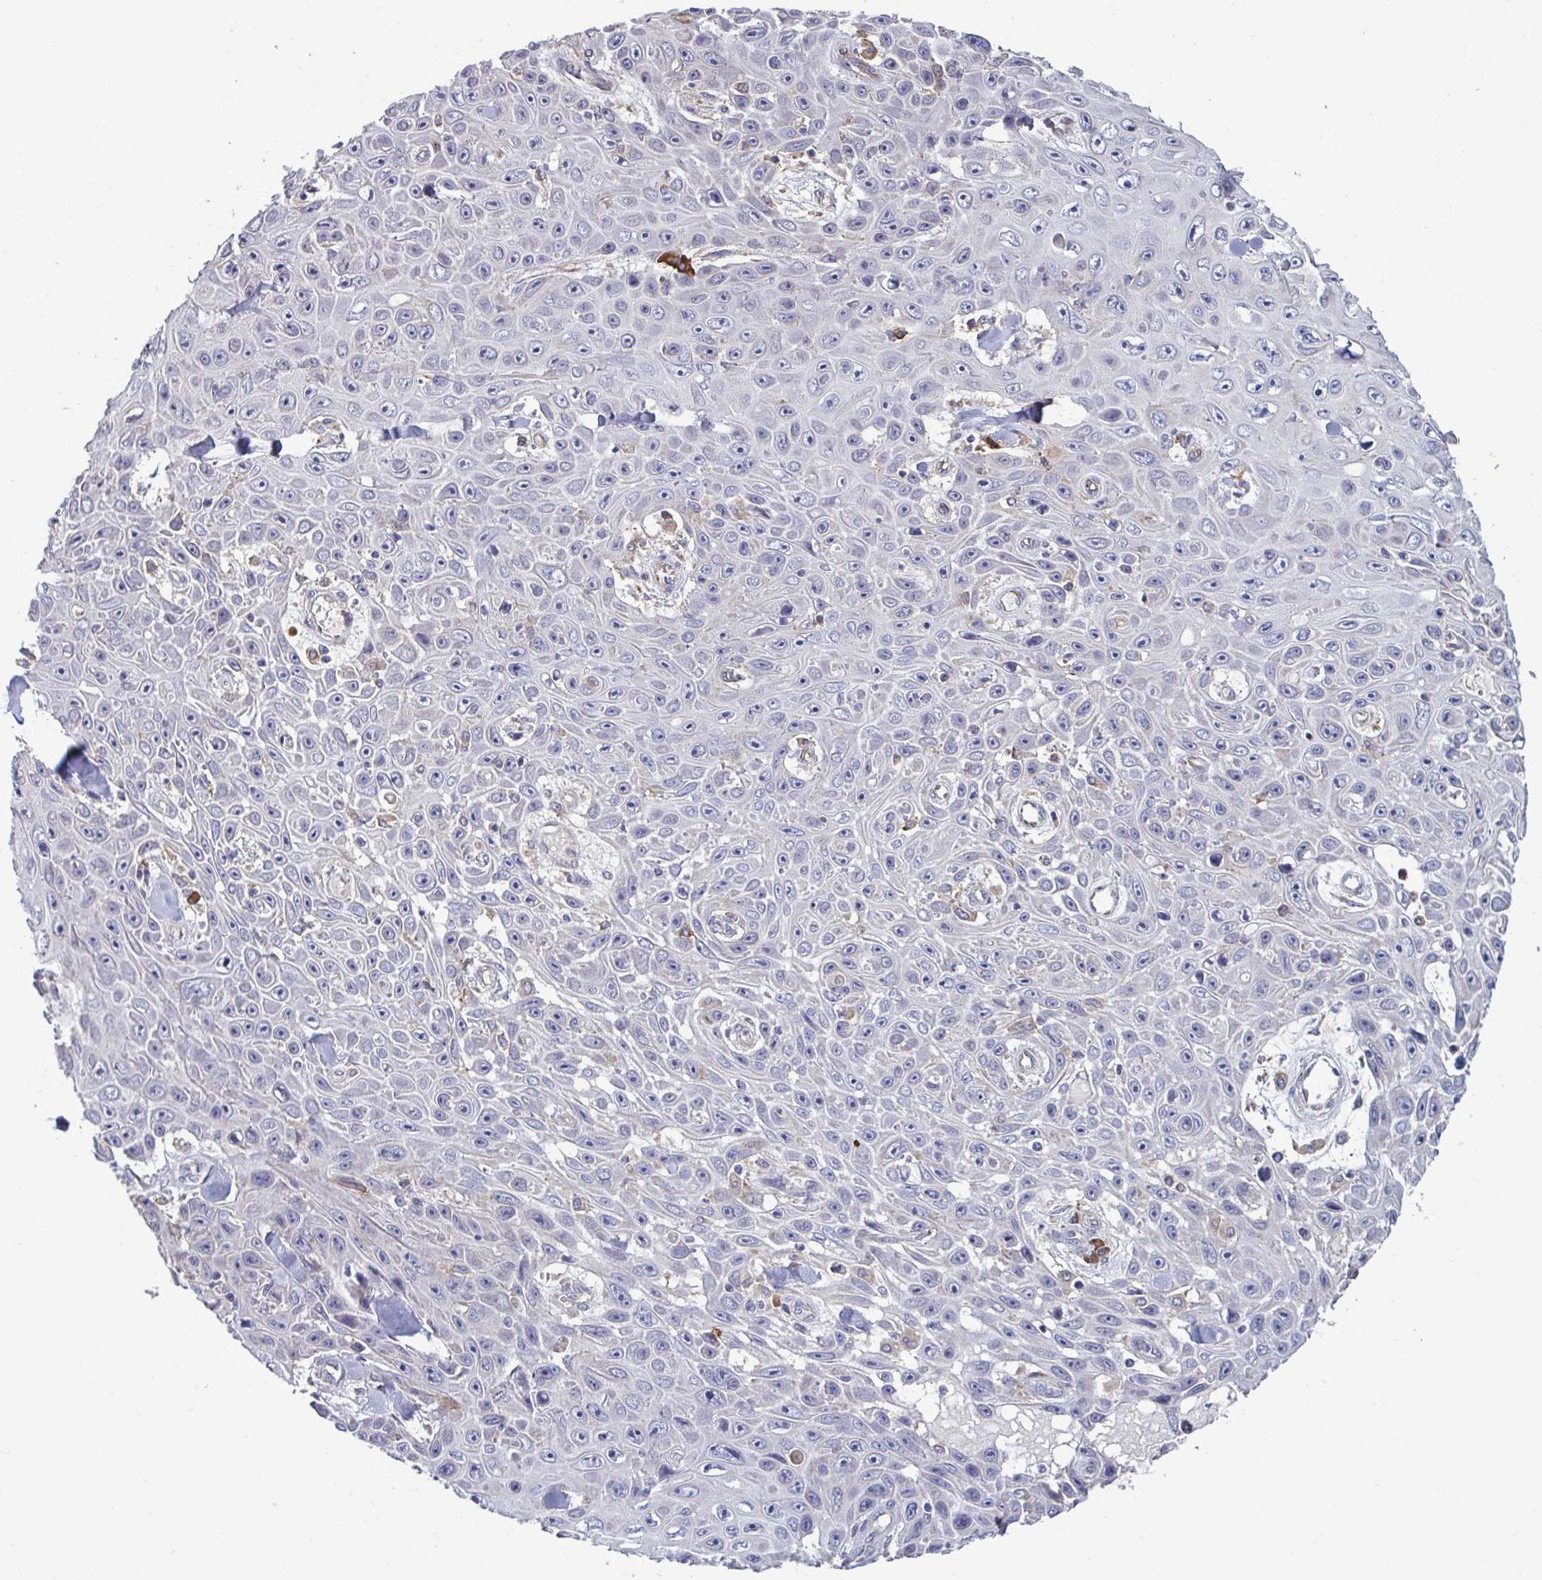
{"staining": {"intensity": "negative", "quantity": "none", "location": "none"}, "tissue": "skin cancer", "cell_type": "Tumor cells", "image_type": "cancer", "snomed": [{"axis": "morphology", "description": "Squamous cell carcinoma, NOS"}, {"axis": "topography", "description": "Skin"}], "caption": "Immunohistochemical staining of human squamous cell carcinoma (skin) reveals no significant expression in tumor cells.", "gene": "CD1E", "patient": {"sex": "male", "age": 82}}